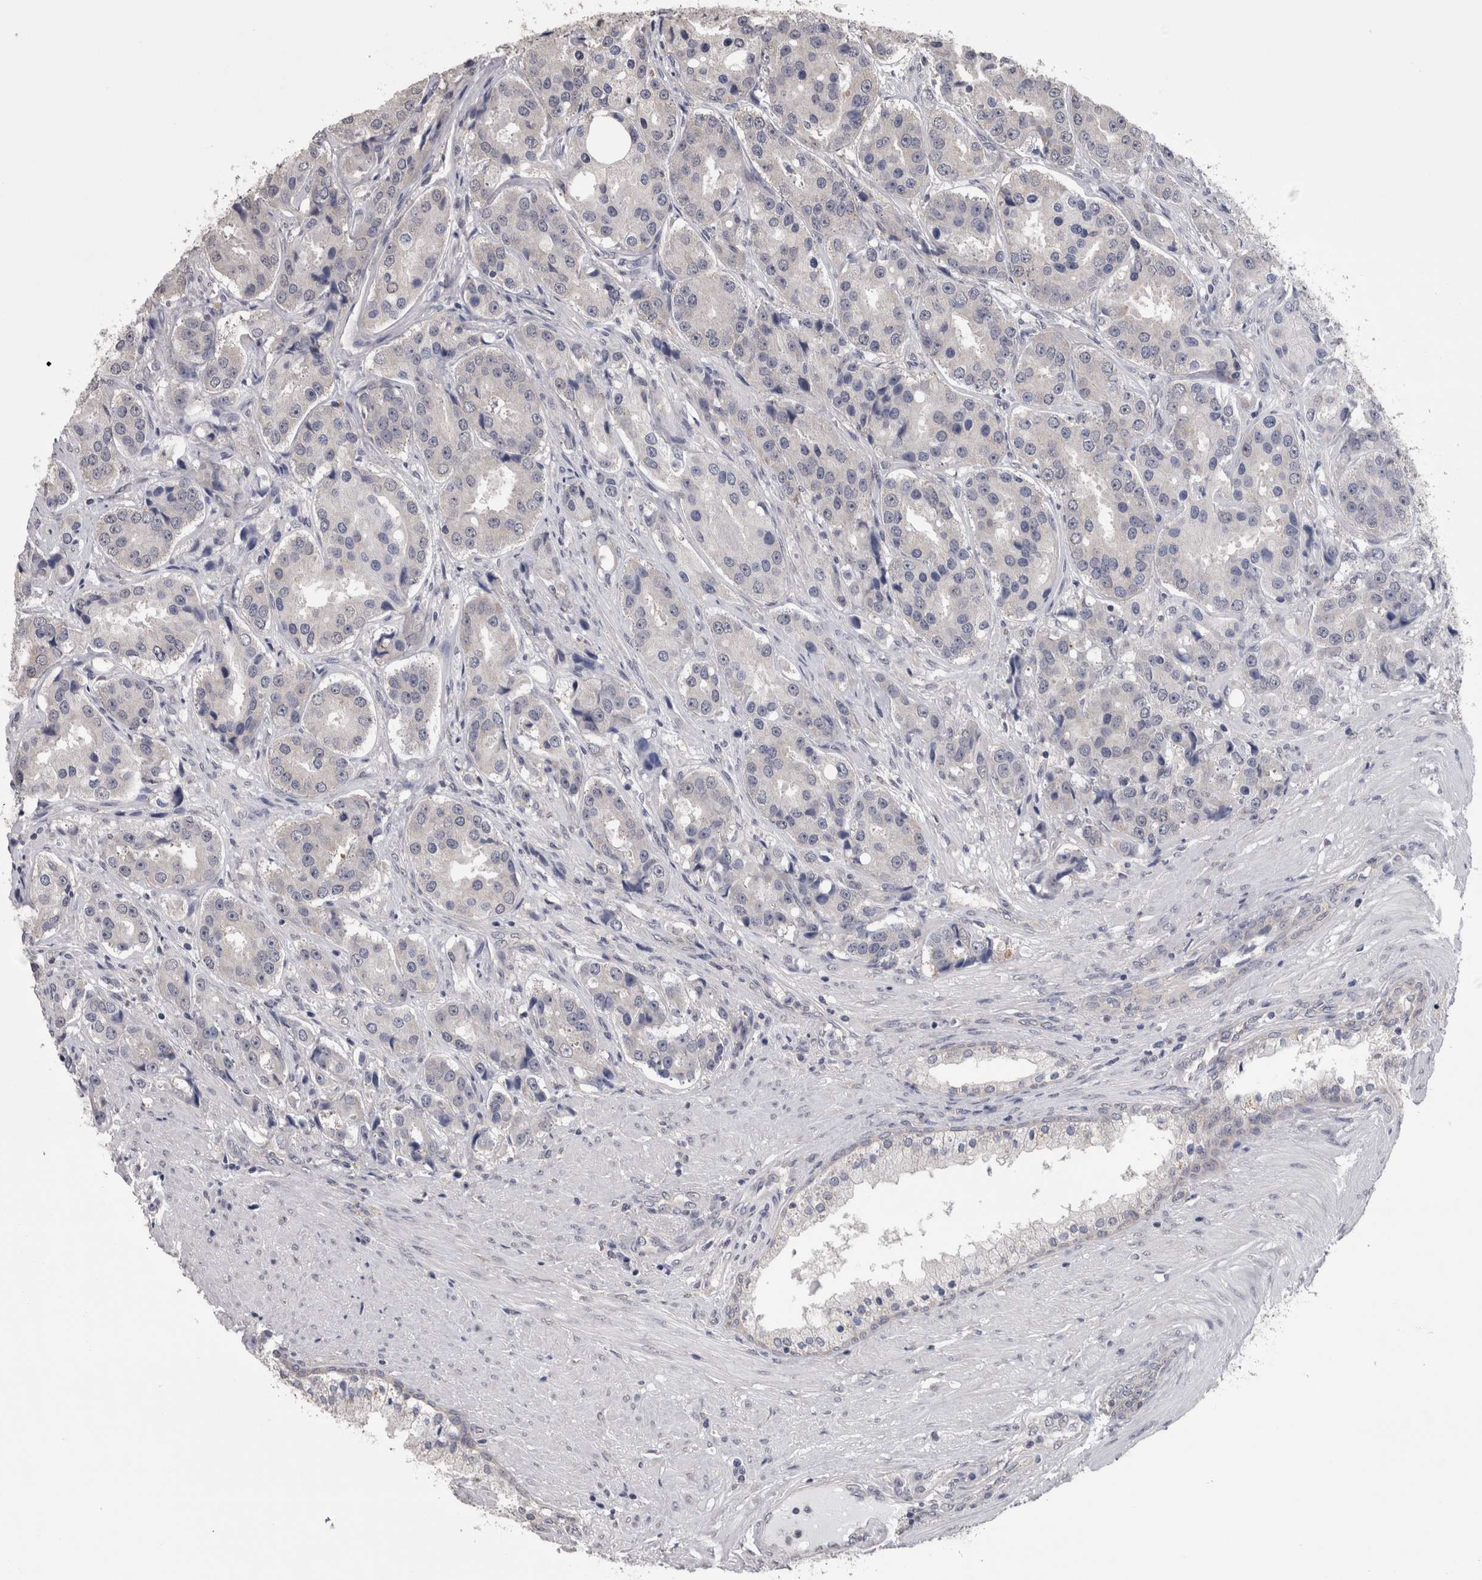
{"staining": {"intensity": "negative", "quantity": "none", "location": "none"}, "tissue": "prostate cancer", "cell_type": "Tumor cells", "image_type": "cancer", "snomed": [{"axis": "morphology", "description": "Adenocarcinoma, High grade"}, {"axis": "topography", "description": "Prostate"}], "caption": "Immunohistochemical staining of human prostate cancer (adenocarcinoma (high-grade)) exhibits no significant expression in tumor cells.", "gene": "DDX6", "patient": {"sex": "male", "age": 60}}